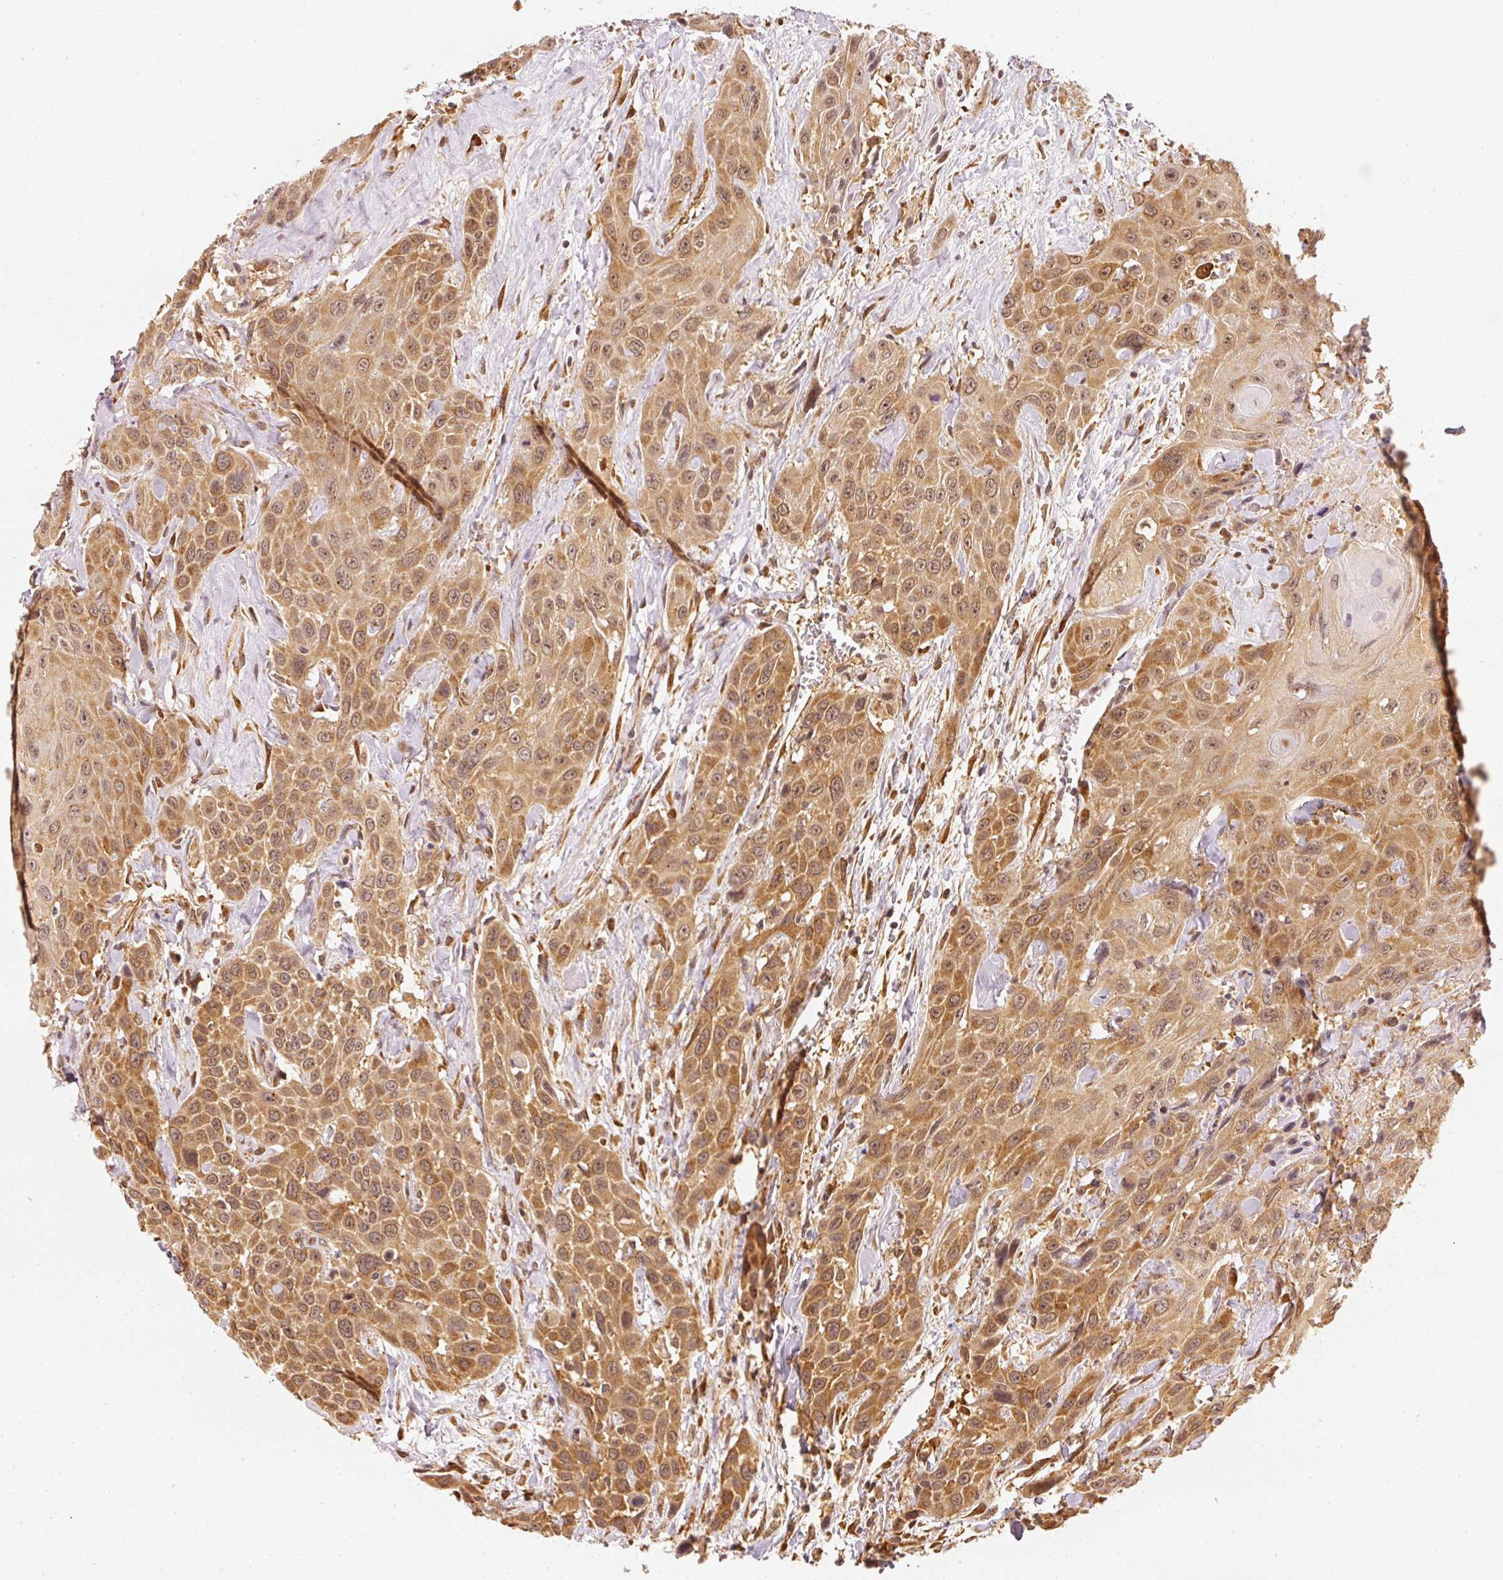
{"staining": {"intensity": "moderate", "quantity": ">75%", "location": "cytoplasmic/membranous"}, "tissue": "head and neck cancer", "cell_type": "Tumor cells", "image_type": "cancer", "snomed": [{"axis": "morphology", "description": "Squamous cell carcinoma, NOS"}, {"axis": "topography", "description": "Head-Neck"}], "caption": "This histopathology image shows immunohistochemistry staining of squamous cell carcinoma (head and neck), with medium moderate cytoplasmic/membranous expression in about >75% of tumor cells.", "gene": "EEF1A2", "patient": {"sex": "male", "age": 81}}